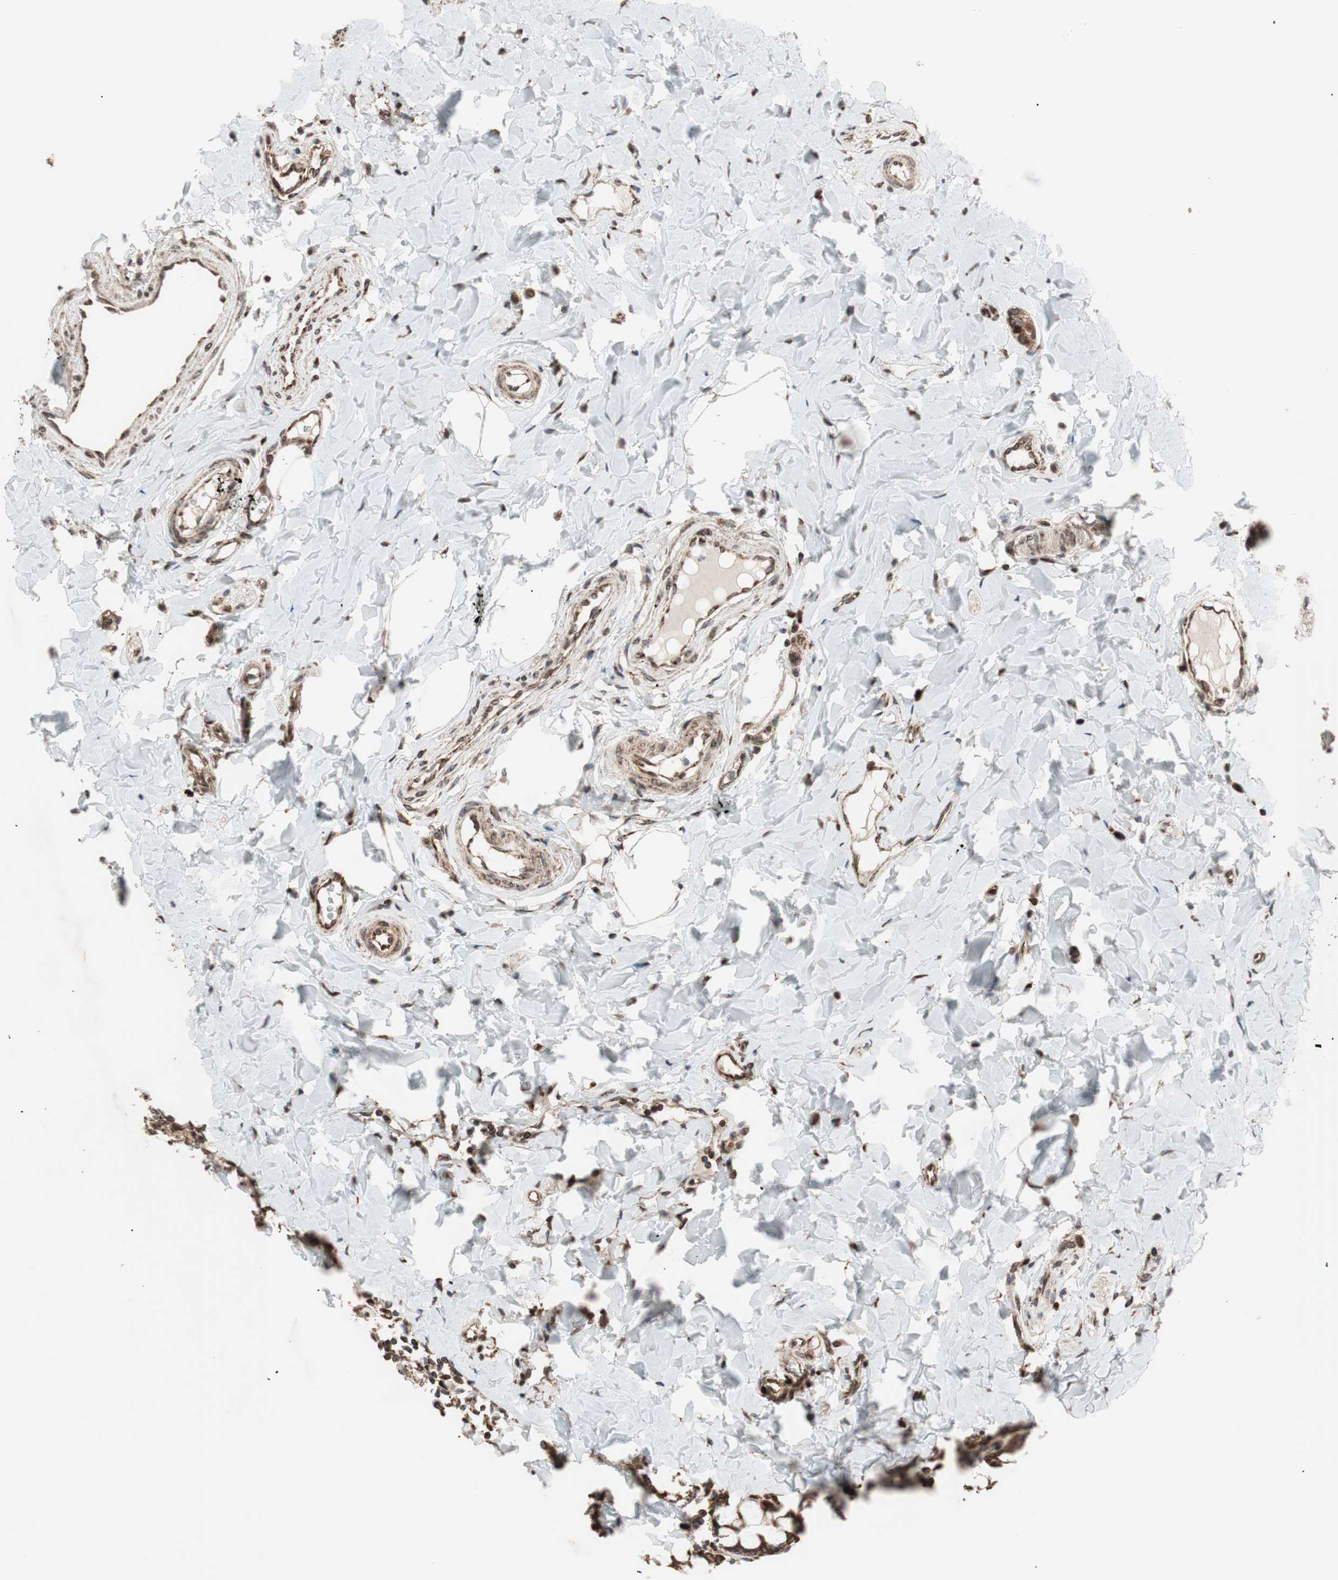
{"staining": {"intensity": "moderate", "quantity": ">75%", "location": "cytoplasmic/membranous,nuclear"}, "tissue": "colon", "cell_type": "Endothelial cells", "image_type": "normal", "snomed": [{"axis": "morphology", "description": "Normal tissue, NOS"}, {"axis": "morphology", "description": "Adenocarcinoma, NOS"}, {"axis": "topography", "description": "Colon"}, {"axis": "topography", "description": "Peripheral nerve tissue"}], "caption": "A brown stain shows moderate cytoplasmic/membranous,nuclear expression of a protein in endothelial cells of normal human colon. Nuclei are stained in blue.", "gene": "NUP62", "patient": {"sex": "male", "age": 14}}